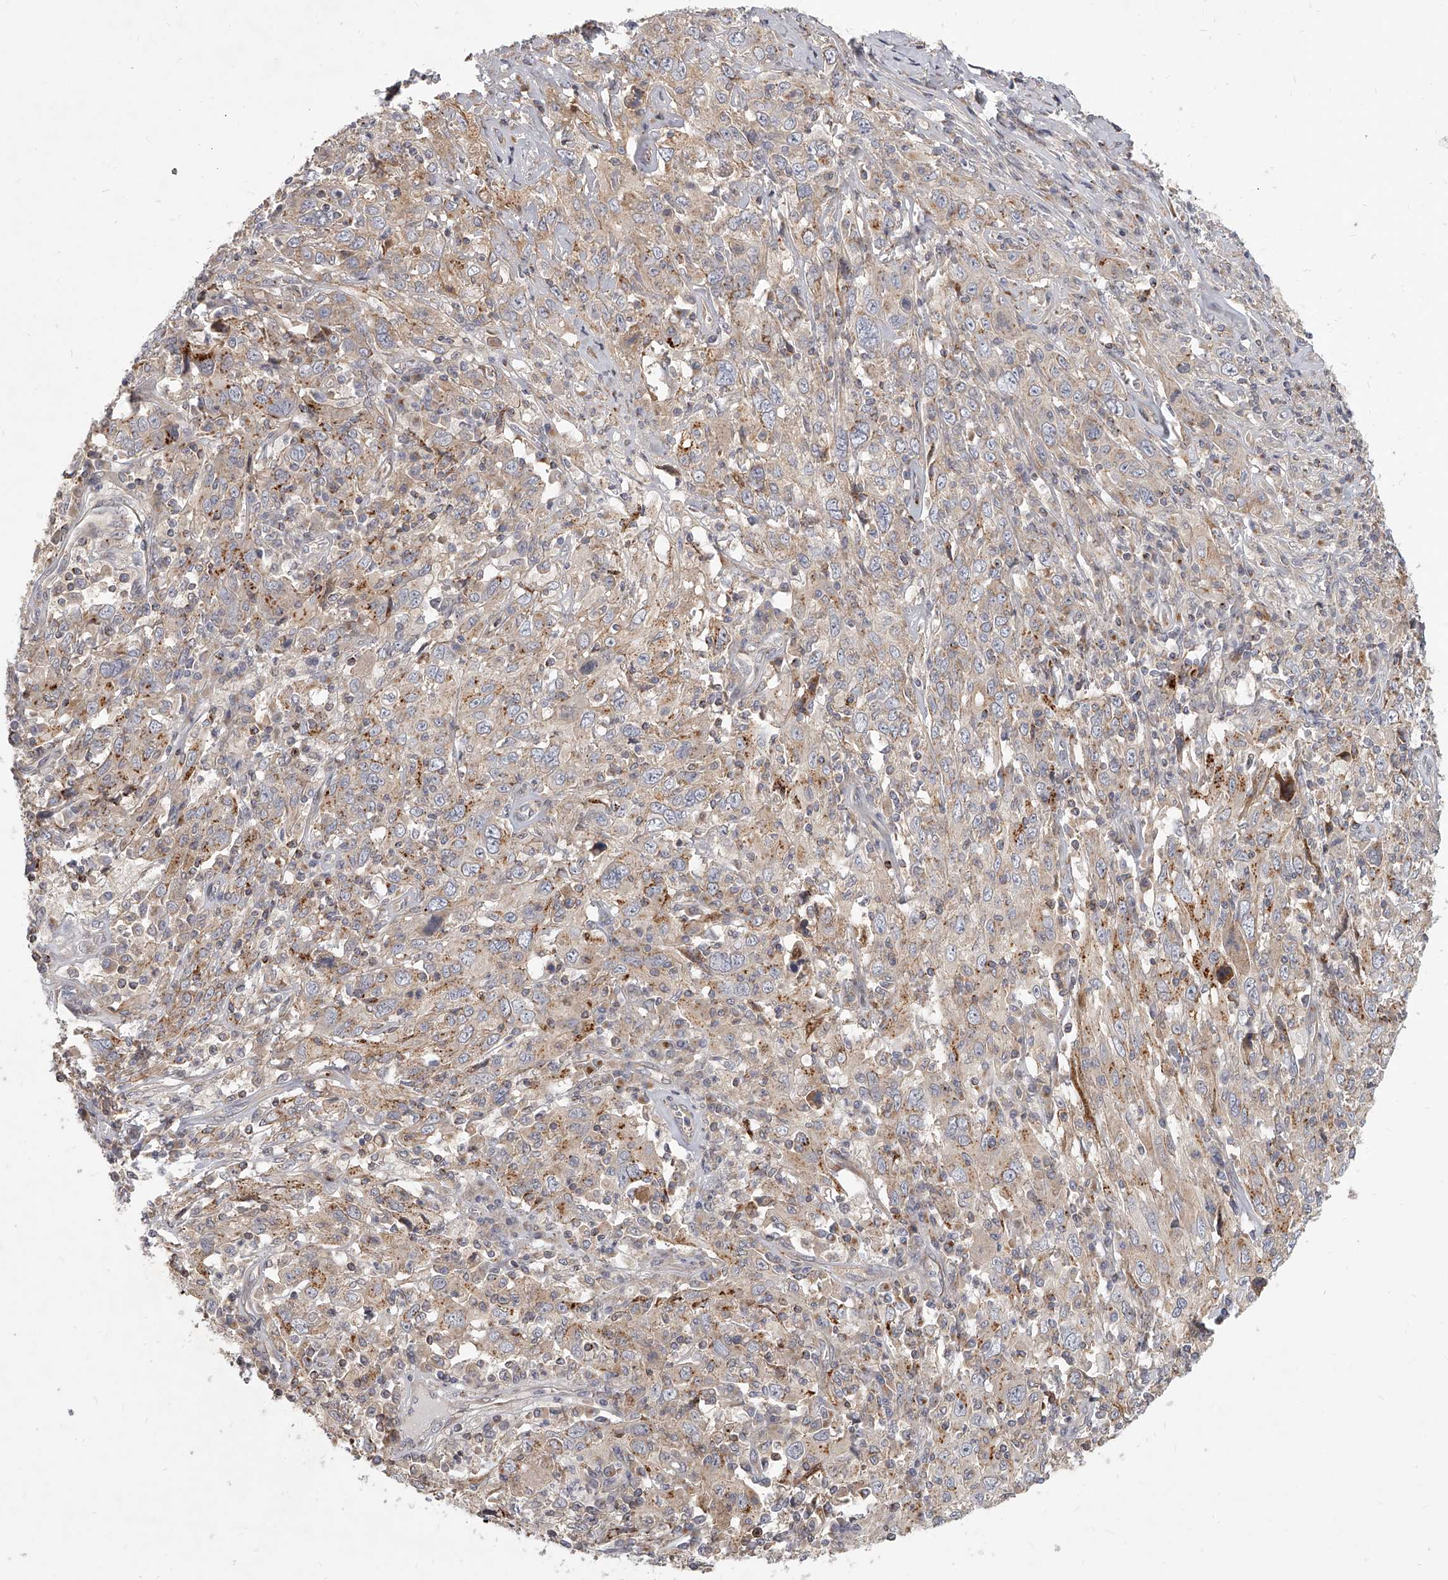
{"staining": {"intensity": "weak", "quantity": ">75%", "location": "cytoplasmic/membranous"}, "tissue": "cervical cancer", "cell_type": "Tumor cells", "image_type": "cancer", "snomed": [{"axis": "morphology", "description": "Squamous cell carcinoma, NOS"}, {"axis": "topography", "description": "Cervix"}], "caption": "Immunohistochemical staining of squamous cell carcinoma (cervical) shows low levels of weak cytoplasmic/membranous expression in about >75% of tumor cells.", "gene": "SLC37A1", "patient": {"sex": "female", "age": 46}}